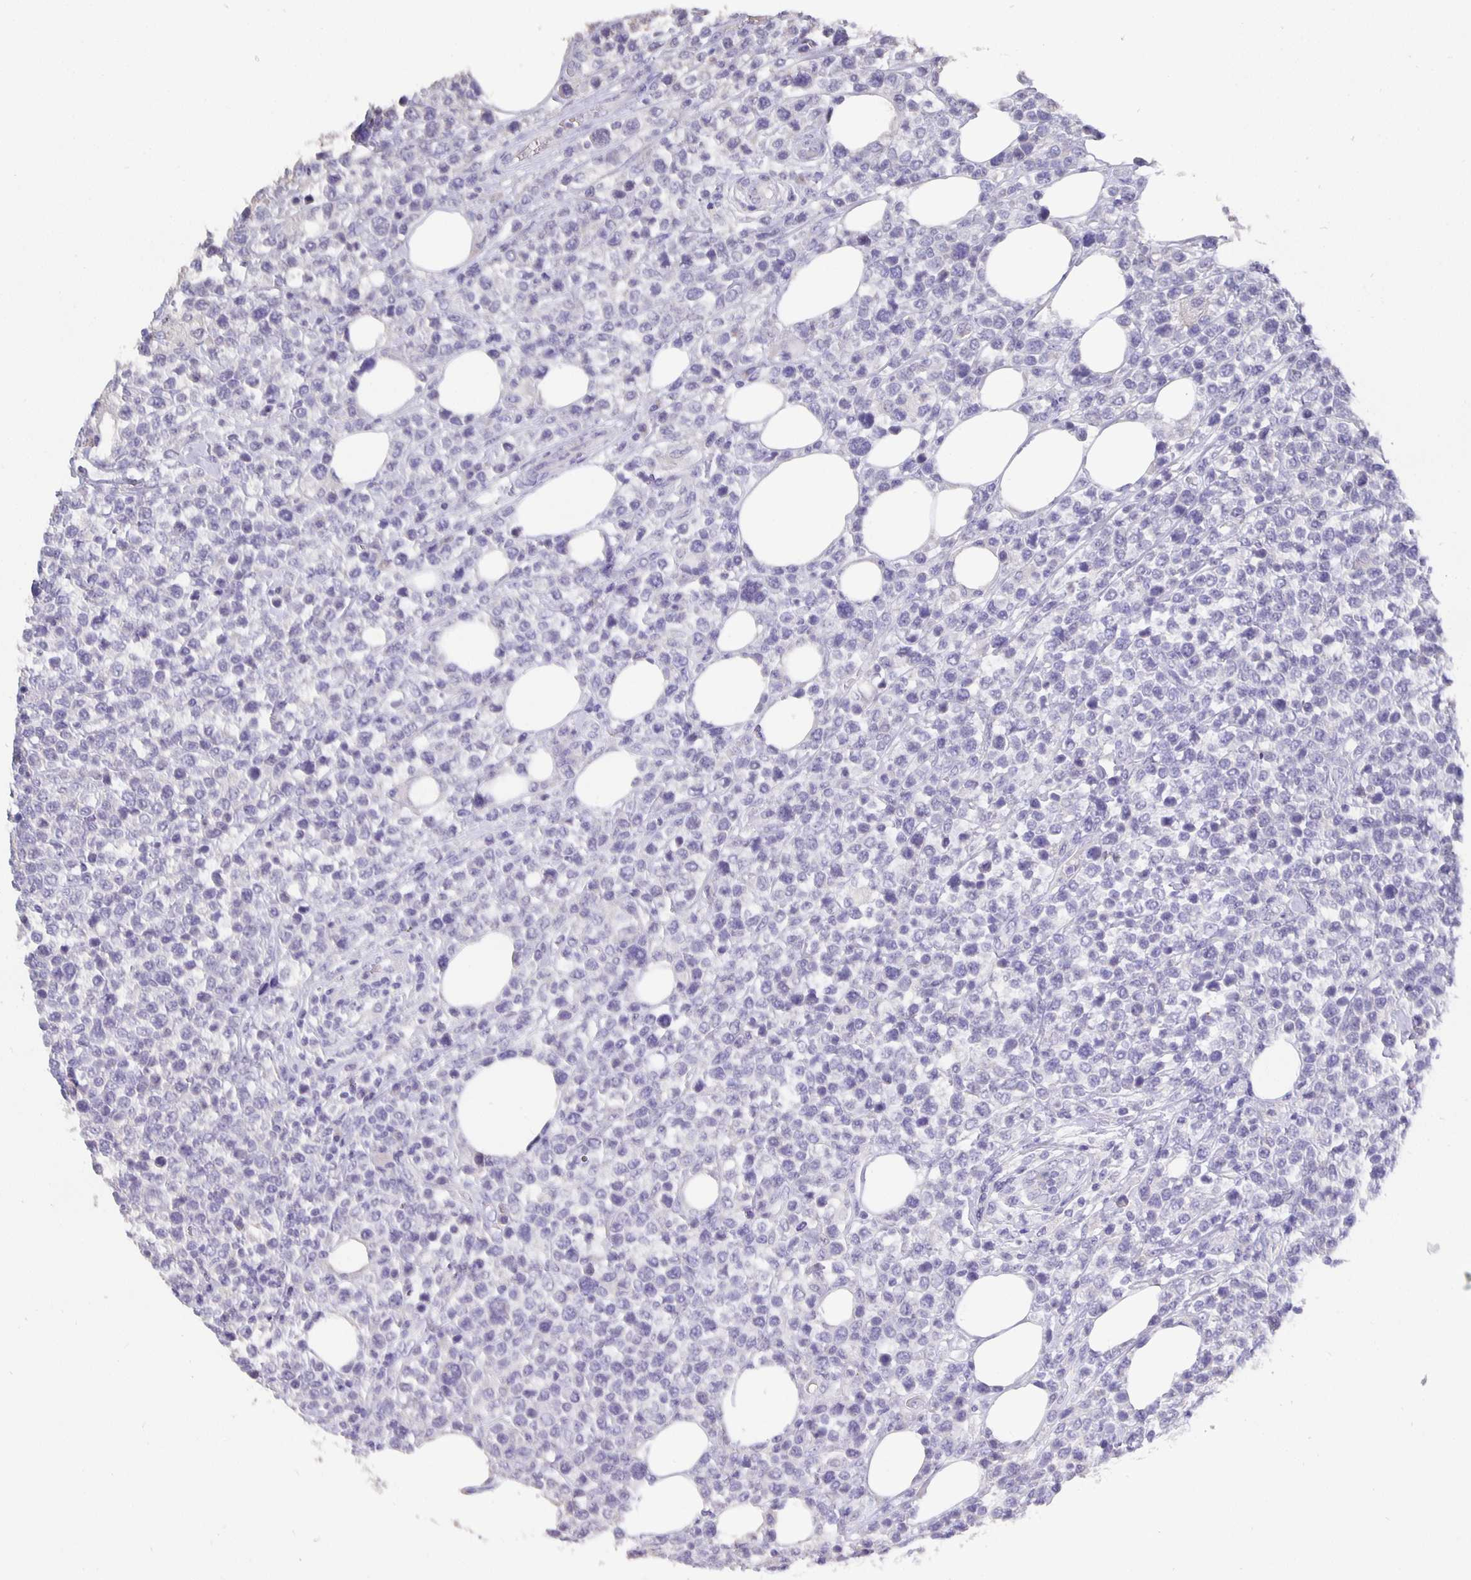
{"staining": {"intensity": "negative", "quantity": "none", "location": "none"}, "tissue": "lymphoma", "cell_type": "Tumor cells", "image_type": "cancer", "snomed": [{"axis": "morphology", "description": "Malignant lymphoma, non-Hodgkin's type, Low grade"}, {"axis": "topography", "description": "Lymph node"}], "caption": "High power microscopy micrograph of an immunohistochemistry (IHC) micrograph of lymphoma, revealing no significant expression in tumor cells.", "gene": "CFAP74", "patient": {"sex": "male", "age": 60}}